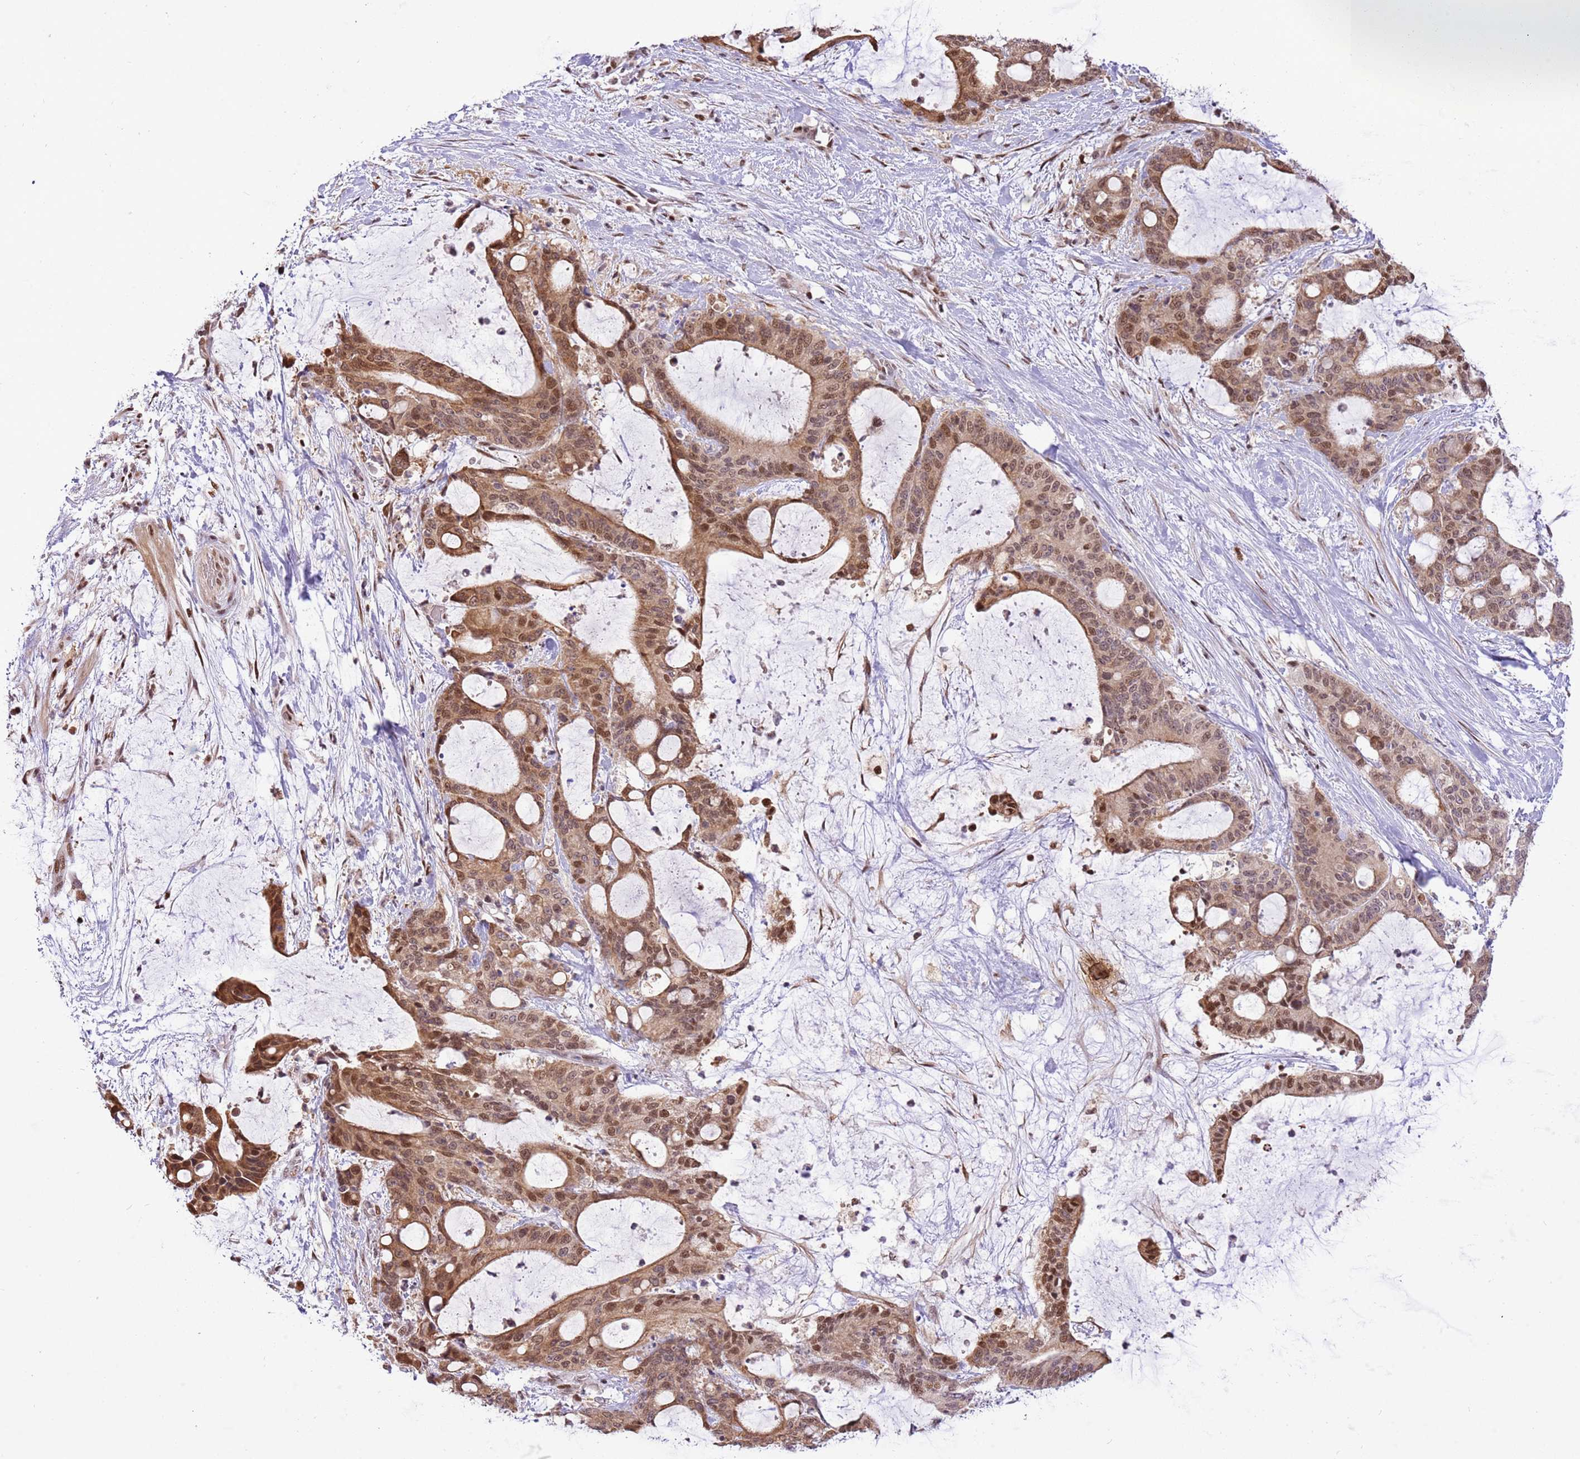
{"staining": {"intensity": "moderate", "quantity": ">75%", "location": "cytoplasmic/membranous,nuclear"}, "tissue": "liver cancer", "cell_type": "Tumor cells", "image_type": "cancer", "snomed": [{"axis": "morphology", "description": "Normal tissue, NOS"}, {"axis": "morphology", "description": "Cholangiocarcinoma"}, {"axis": "topography", "description": "Liver"}, {"axis": "topography", "description": "Peripheral nerve tissue"}], "caption": "Moderate cytoplasmic/membranous and nuclear positivity for a protein is identified in approximately >75% of tumor cells of liver cancer using IHC.", "gene": "RFK", "patient": {"sex": "female", "age": 73}}